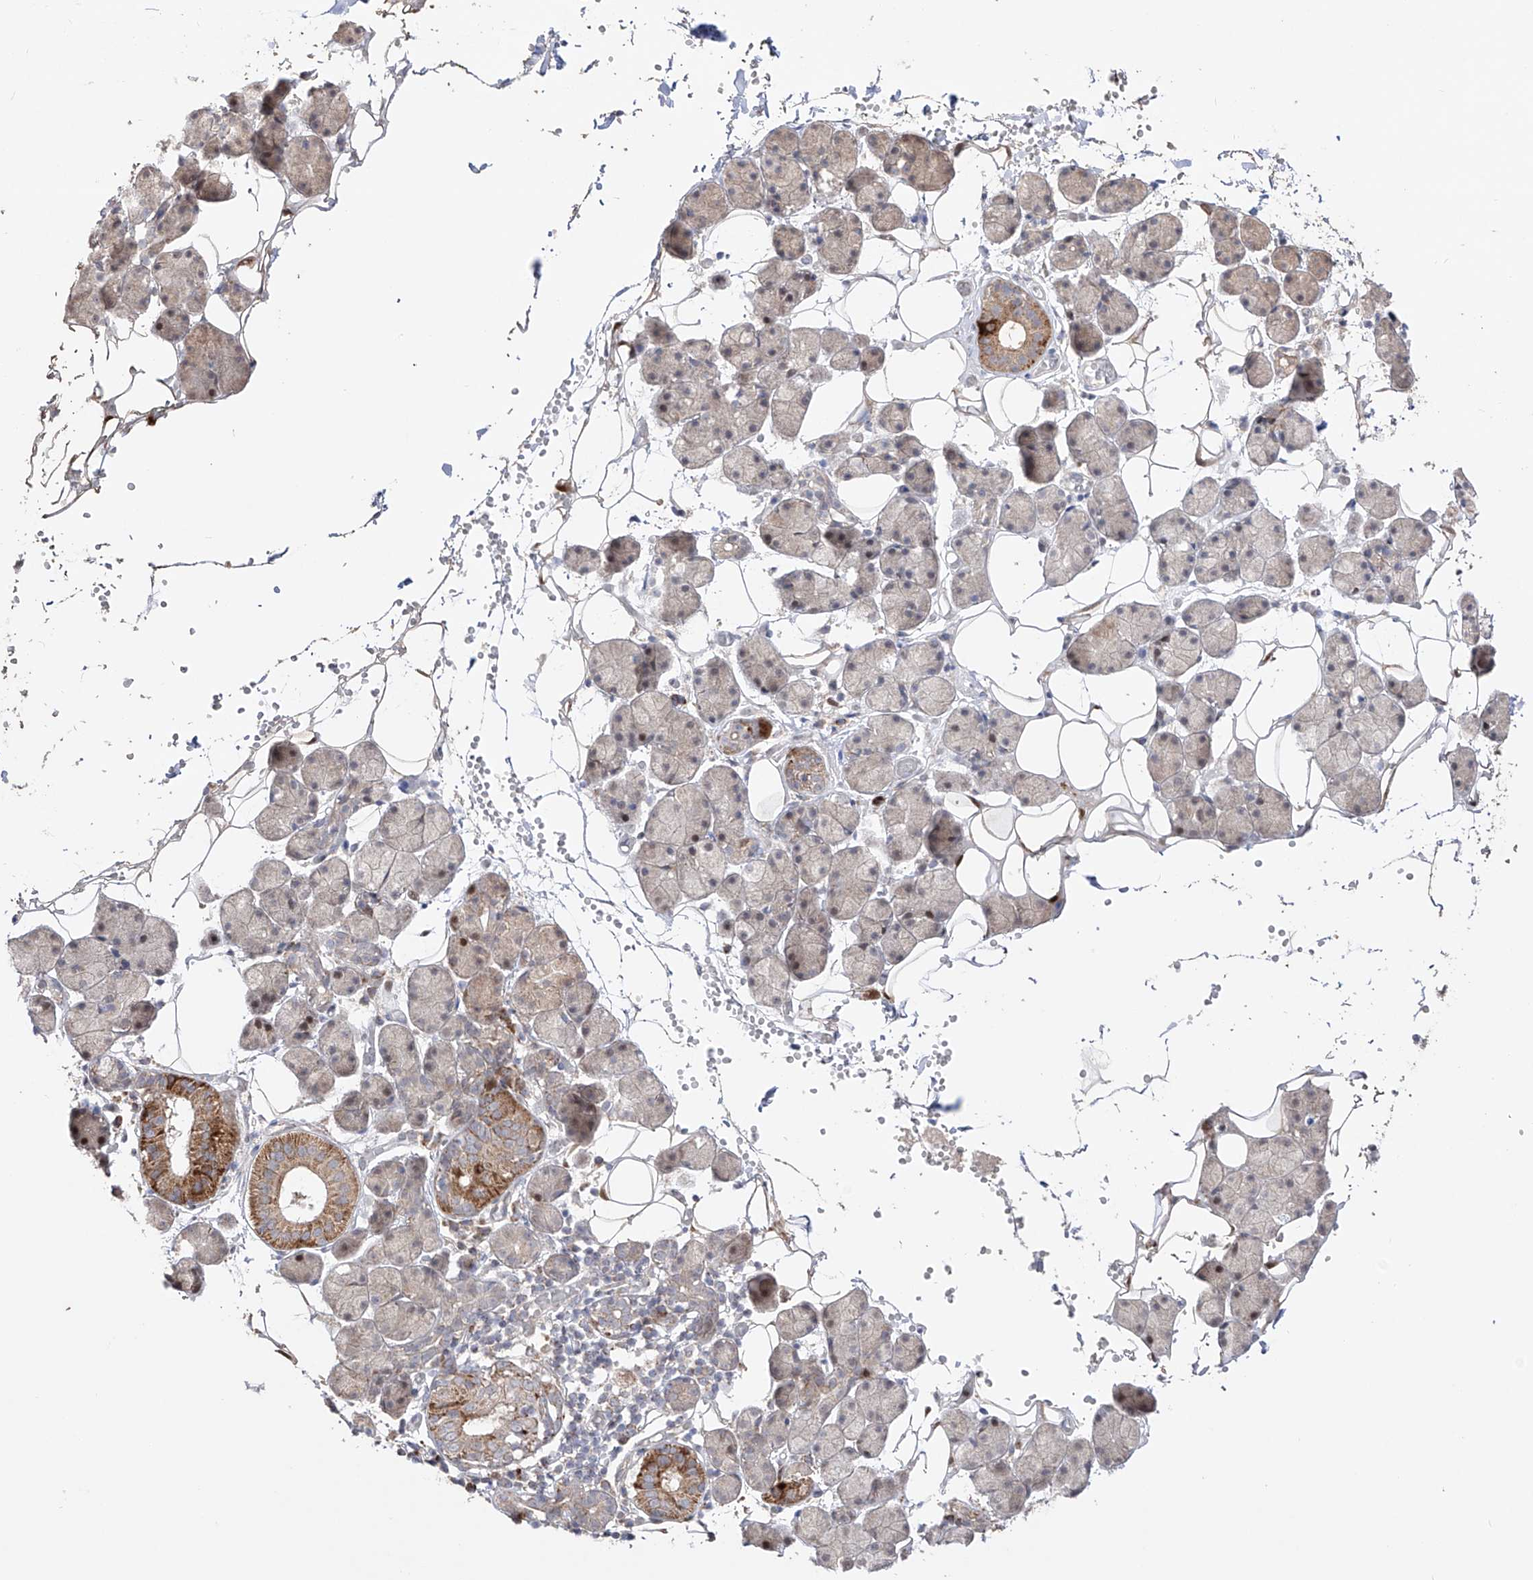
{"staining": {"intensity": "moderate", "quantity": "25%-75%", "location": "cytoplasmic/membranous,nuclear"}, "tissue": "salivary gland", "cell_type": "Glandular cells", "image_type": "normal", "snomed": [{"axis": "morphology", "description": "Normal tissue, NOS"}, {"axis": "topography", "description": "Salivary gland"}], "caption": "Brown immunohistochemical staining in unremarkable human salivary gland displays moderate cytoplasmic/membranous,nuclear staining in approximately 25%-75% of glandular cells.", "gene": "YKT6", "patient": {"sex": "female", "age": 33}}